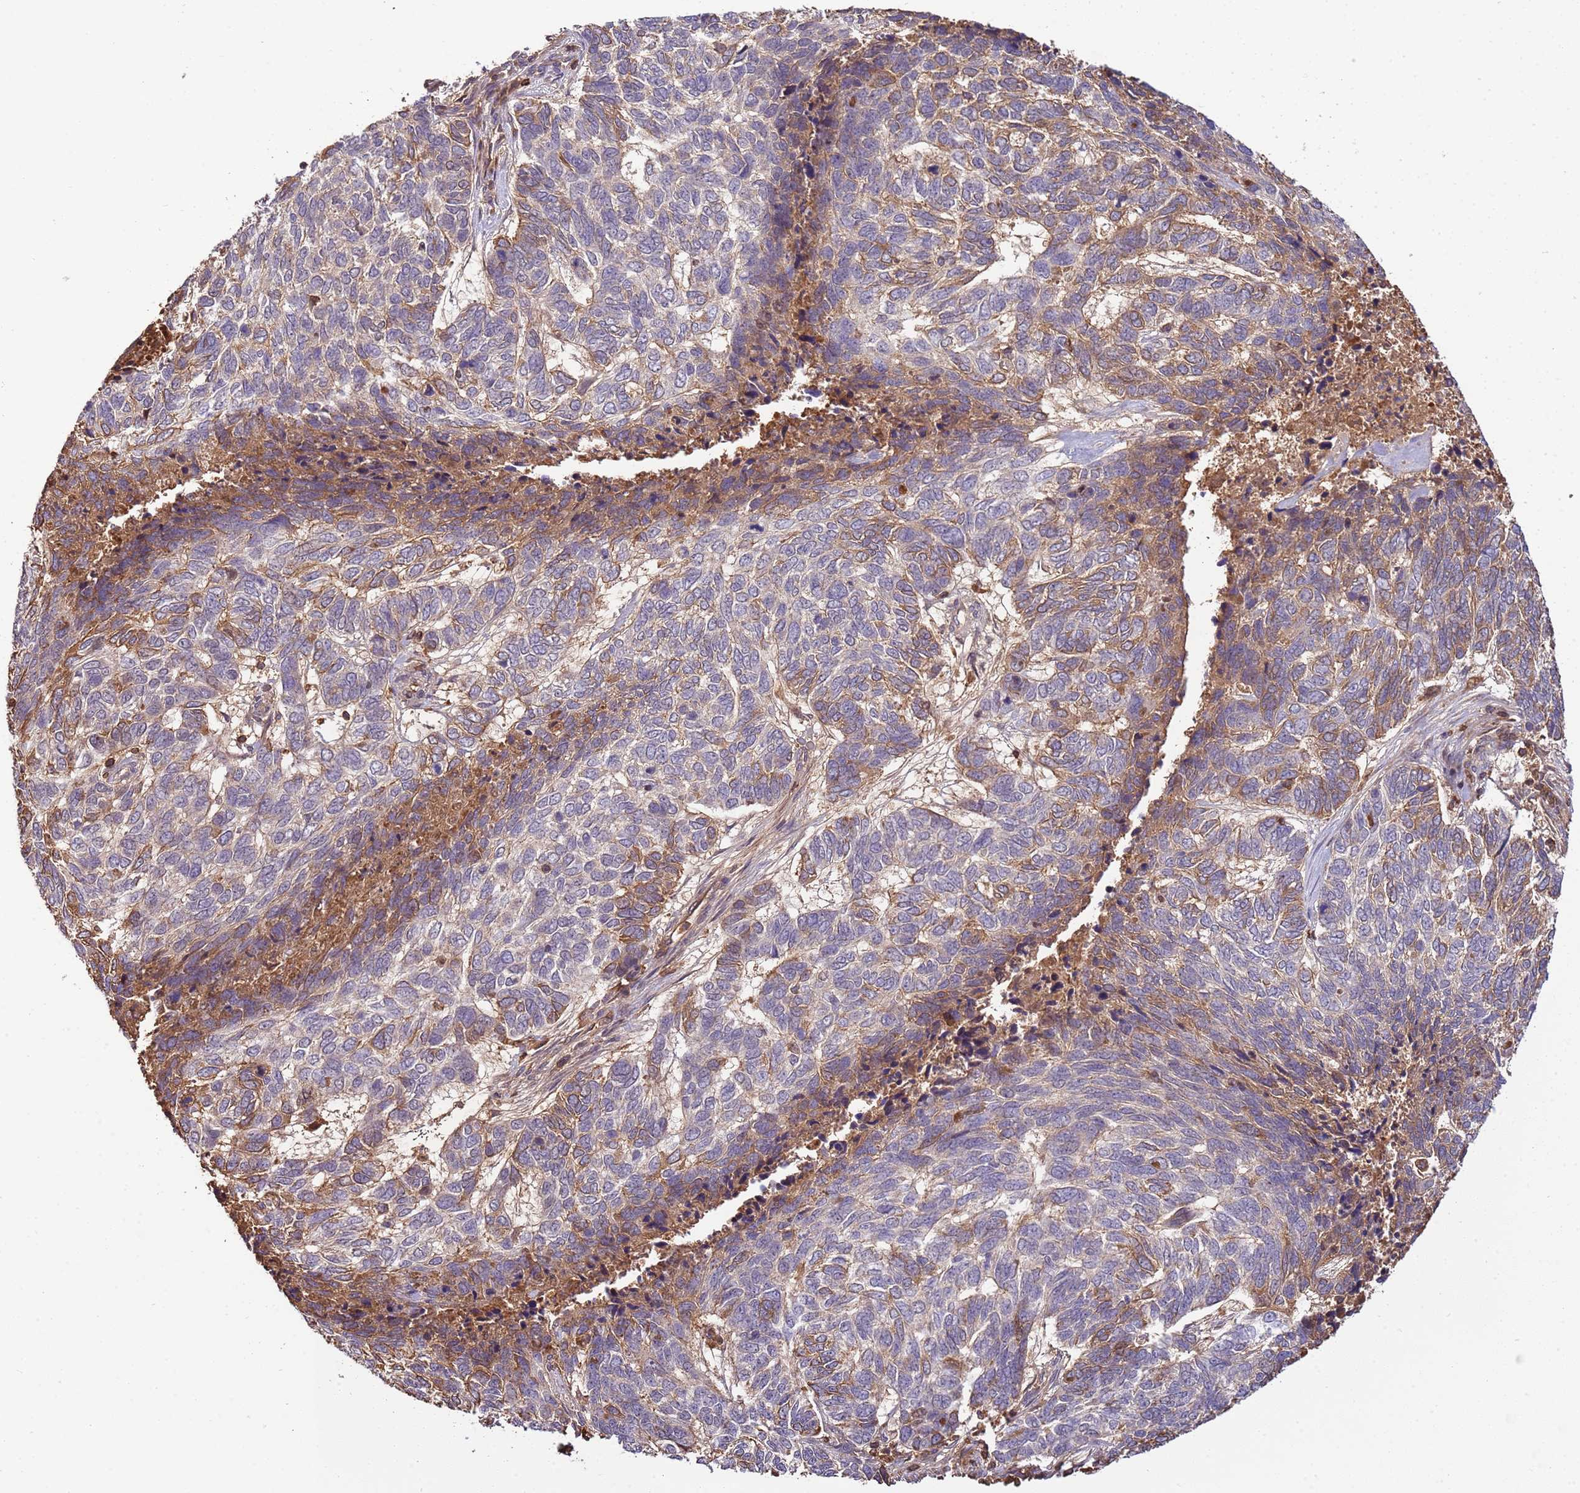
{"staining": {"intensity": "moderate", "quantity": "<25%", "location": "cytoplasmic/membranous"}, "tissue": "skin cancer", "cell_type": "Tumor cells", "image_type": "cancer", "snomed": [{"axis": "morphology", "description": "Basal cell carcinoma"}, {"axis": "topography", "description": "Skin"}], "caption": "Immunohistochemical staining of skin basal cell carcinoma shows moderate cytoplasmic/membranous protein positivity in approximately <25% of tumor cells.", "gene": "ZNF624", "patient": {"sex": "female", "age": 65}}